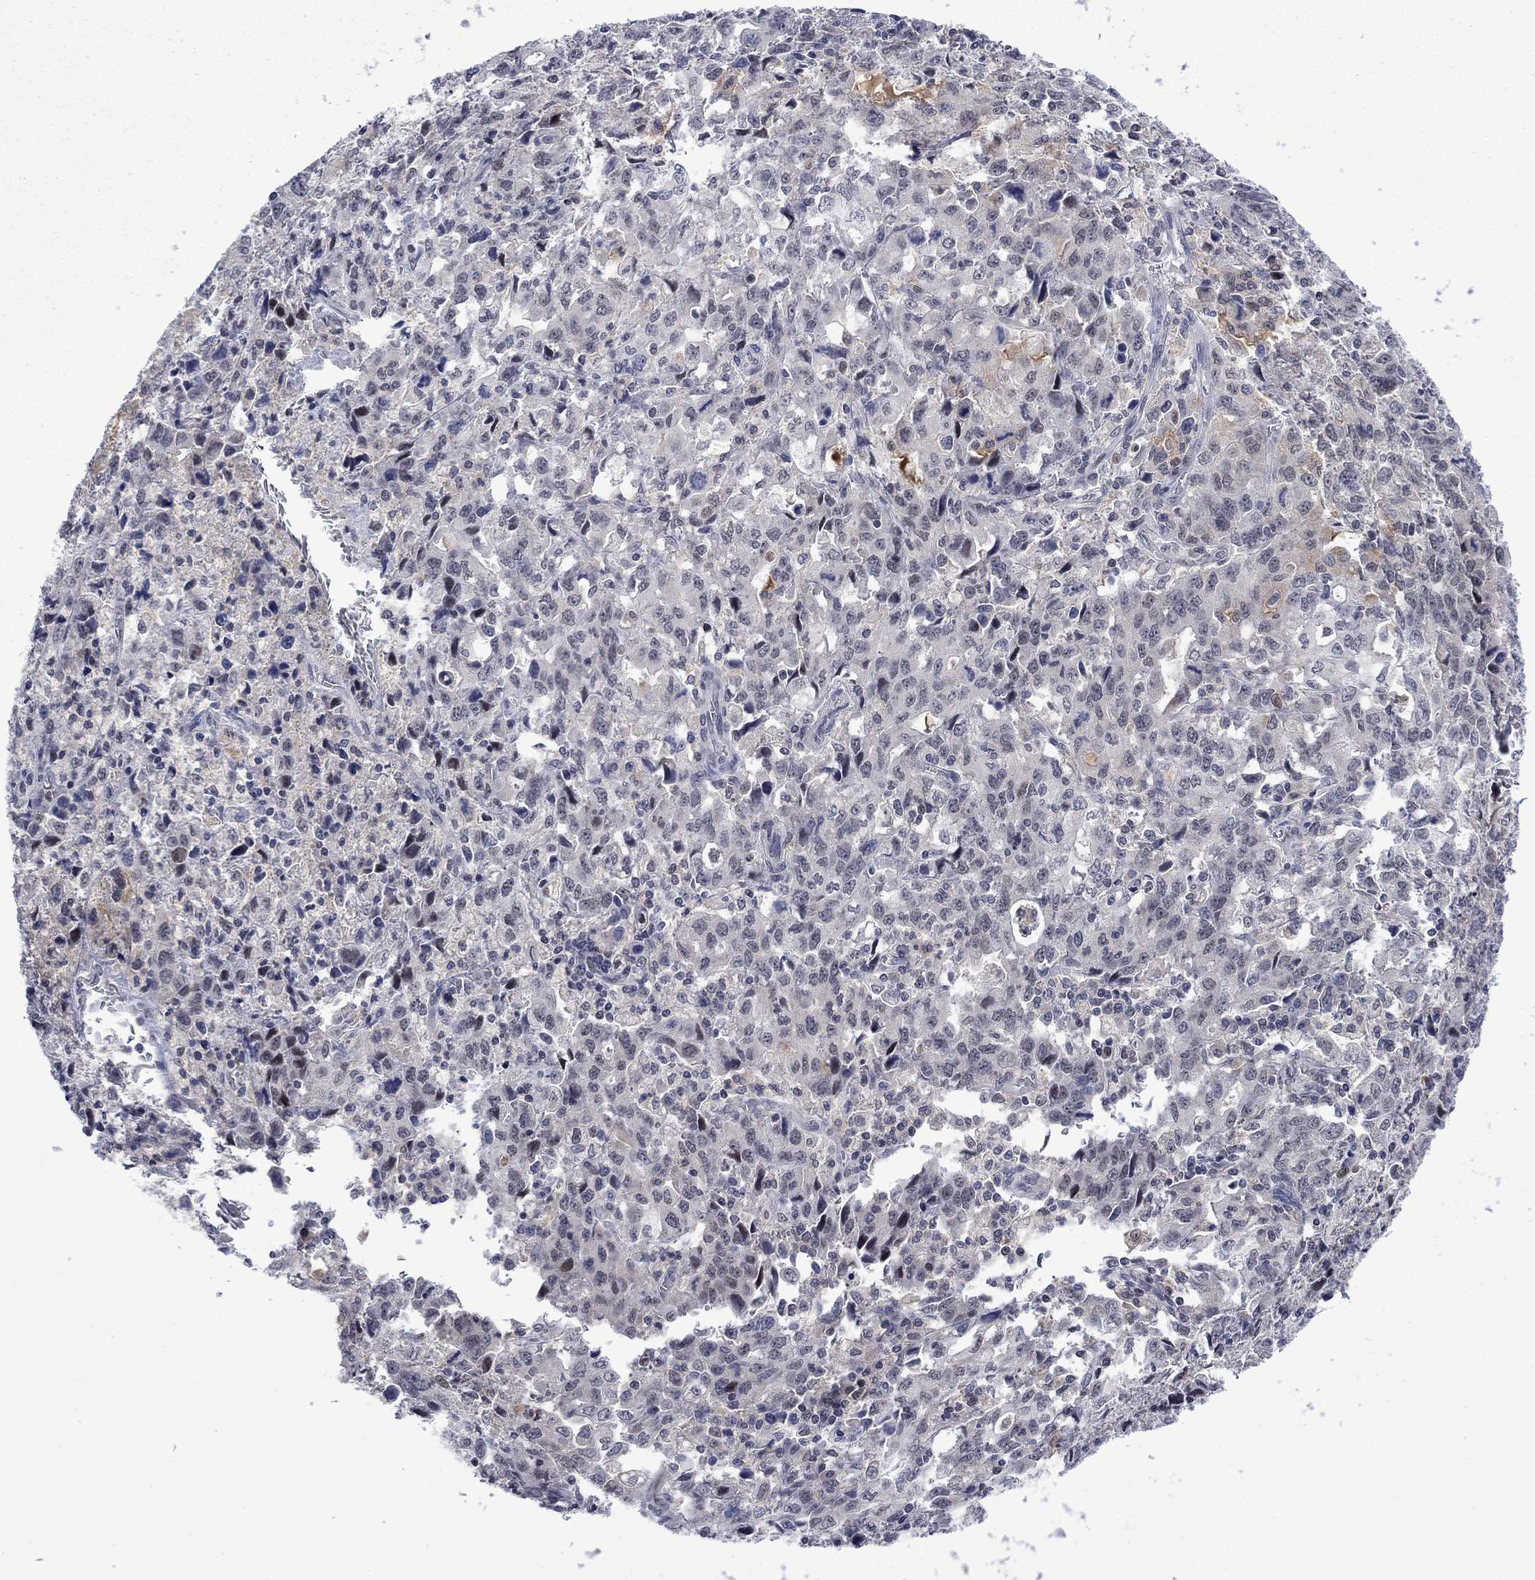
{"staining": {"intensity": "negative", "quantity": "none", "location": "none"}, "tissue": "stomach cancer", "cell_type": "Tumor cells", "image_type": "cancer", "snomed": [{"axis": "morphology", "description": "Adenocarcinoma, NOS"}, {"axis": "topography", "description": "Stomach, upper"}], "caption": "Immunohistochemistry photomicrograph of human stomach cancer stained for a protein (brown), which exhibits no positivity in tumor cells.", "gene": "AGL", "patient": {"sex": "male", "age": 85}}